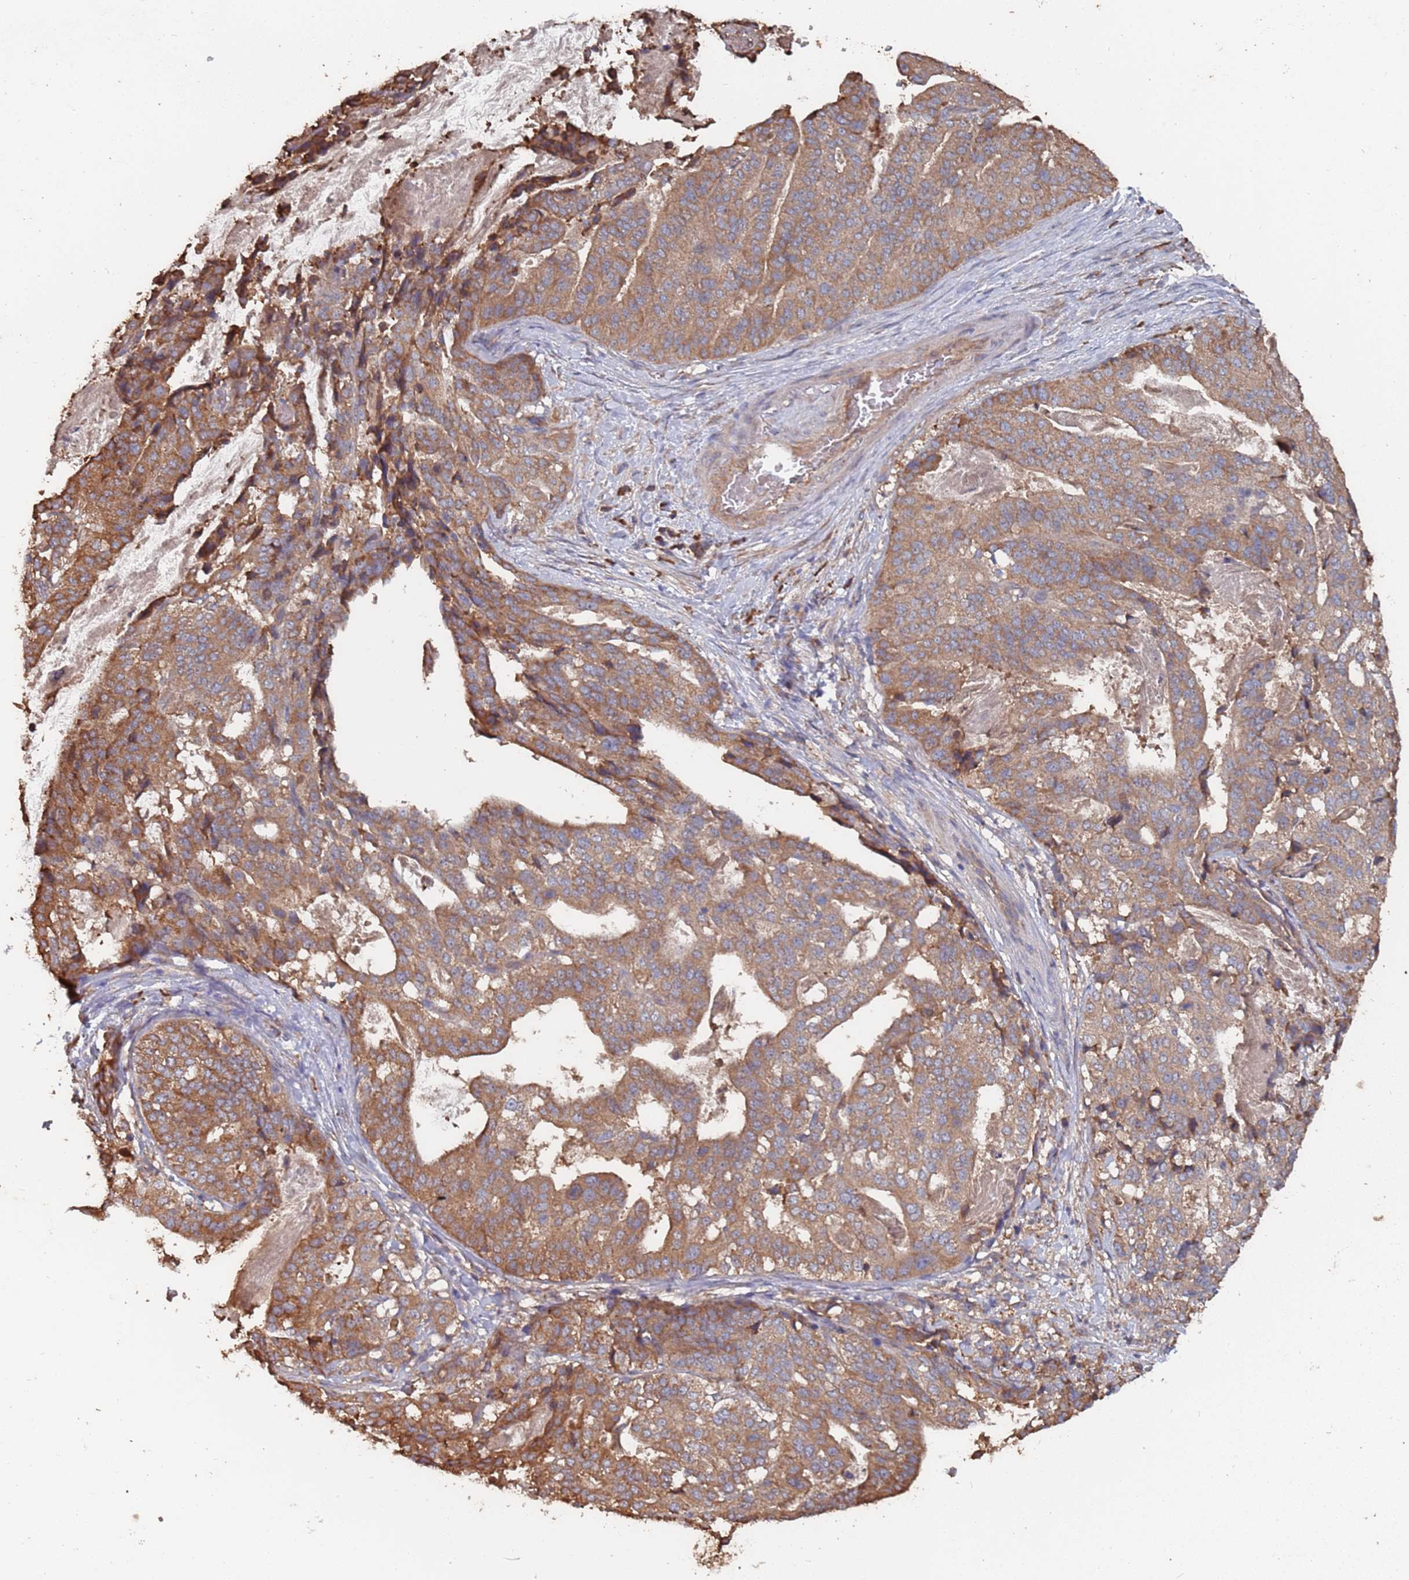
{"staining": {"intensity": "moderate", "quantity": ">75%", "location": "cytoplasmic/membranous"}, "tissue": "stomach cancer", "cell_type": "Tumor cells", "image_type": "cancer", "snomed": [{"axis": "morphology", "description": "Adenocarcinoma, NOS"}, {"axis": "topography", "description": "Stomach"}], "caption": "This image reveals stomach cancer (adenocarcinoma) stained with immunohistochemistry to label a protein in brown. The cytoplasmic/membranous of tumor cells show moderate positivity for the protein. Nuclei are counter-stained blue.", "gene": "ATG5", "patient": {"sex": "male", "age": 48}}